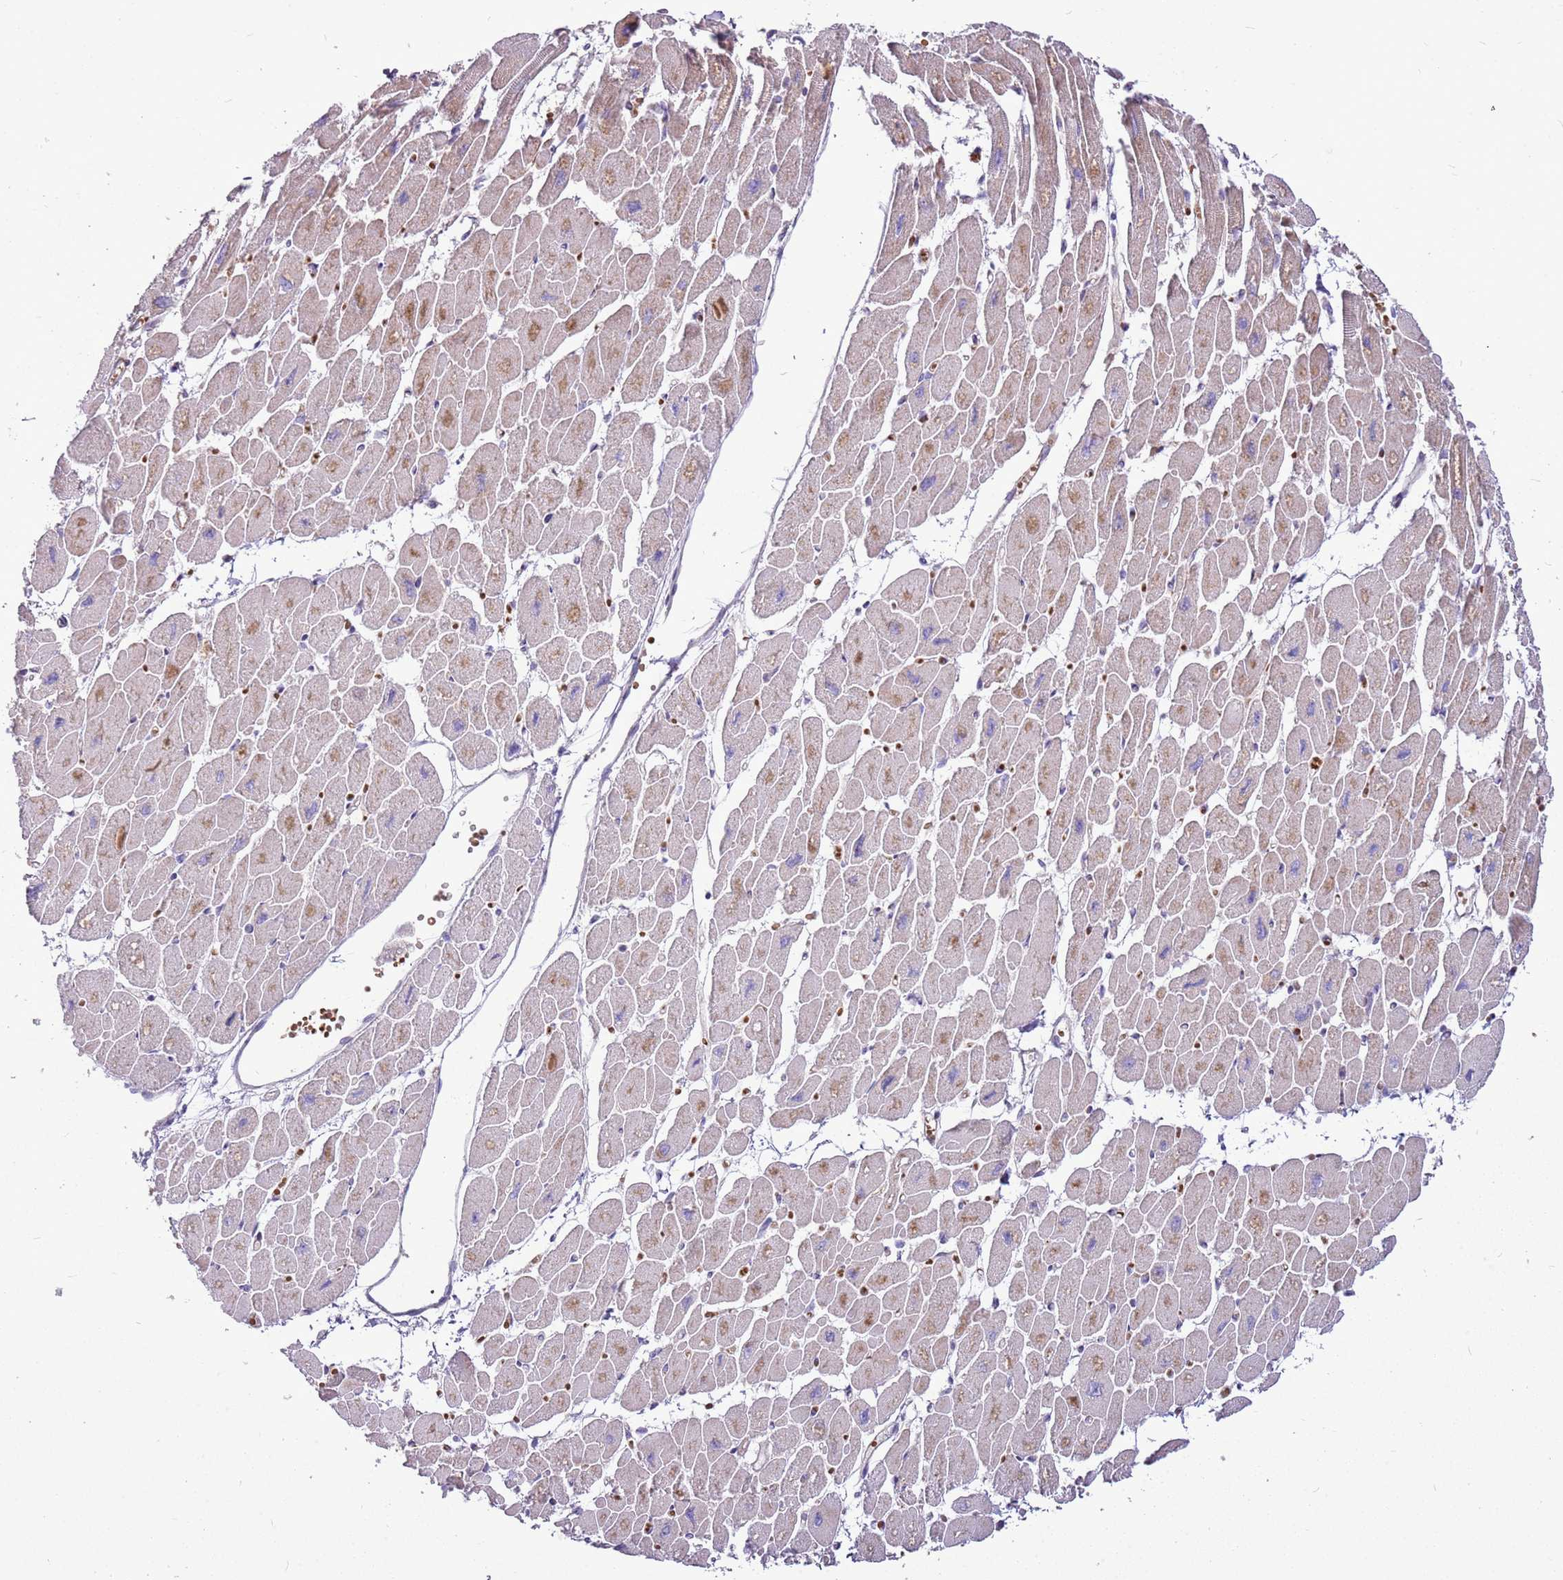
{"staining": {"intensity": "moderate", "quantity": "<25%", "location": "cytoplasmic/membranous"}, "tissue": "heart muscle", "cell_type": "Cardiomyocytes", "image_type": "normal", "snomed": [{"axis": "morphology", "description": "Normal tissue, NOS"}, {"axis": "topography", "description": "Heart"}], "caption": "Moderate cytoplasmic/membranous expression for a protein is seen in about <25% of cardiomyocytes of benign heart muscle using immunohistochemistry.", "gene": "CHAC2", "patient": {"sex": "female", "age": 54}}